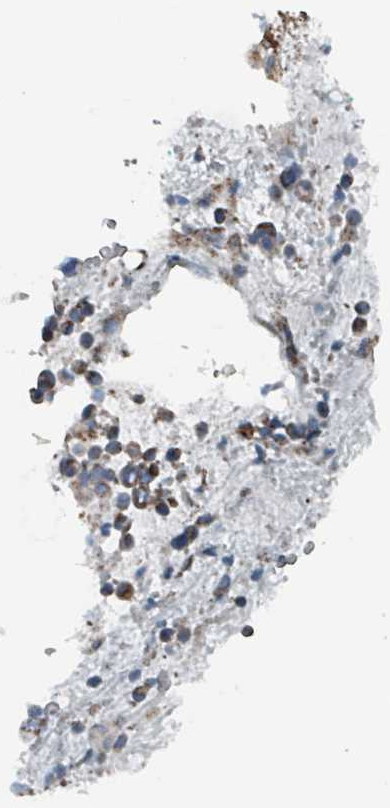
{"staining": {"intensity": "moderate", "quantity": ">75%", "location": "cytoplasmic/membranous"}, "tissue": "ovarian cancer", "cell_type": "Tumor cells", "image_type": "cancer", "snomed": [{"axis": "morphology", "description": "Cystadenocarcinoma, serous, NOS"}, {"axis": "topography", "description": "Ovary"}], "caption": "Immunohistochemical staining of human ovarian cancer (serous cystadenocarcinoma) shows medium levels of moderate cytoplasmic/membranous expression in about >75% of tumor cells. (Brightfield microscopy of DAB IHC at high magnification).", "gene": "ABHD18", "patient": {"sex": "female", "age": 56}}